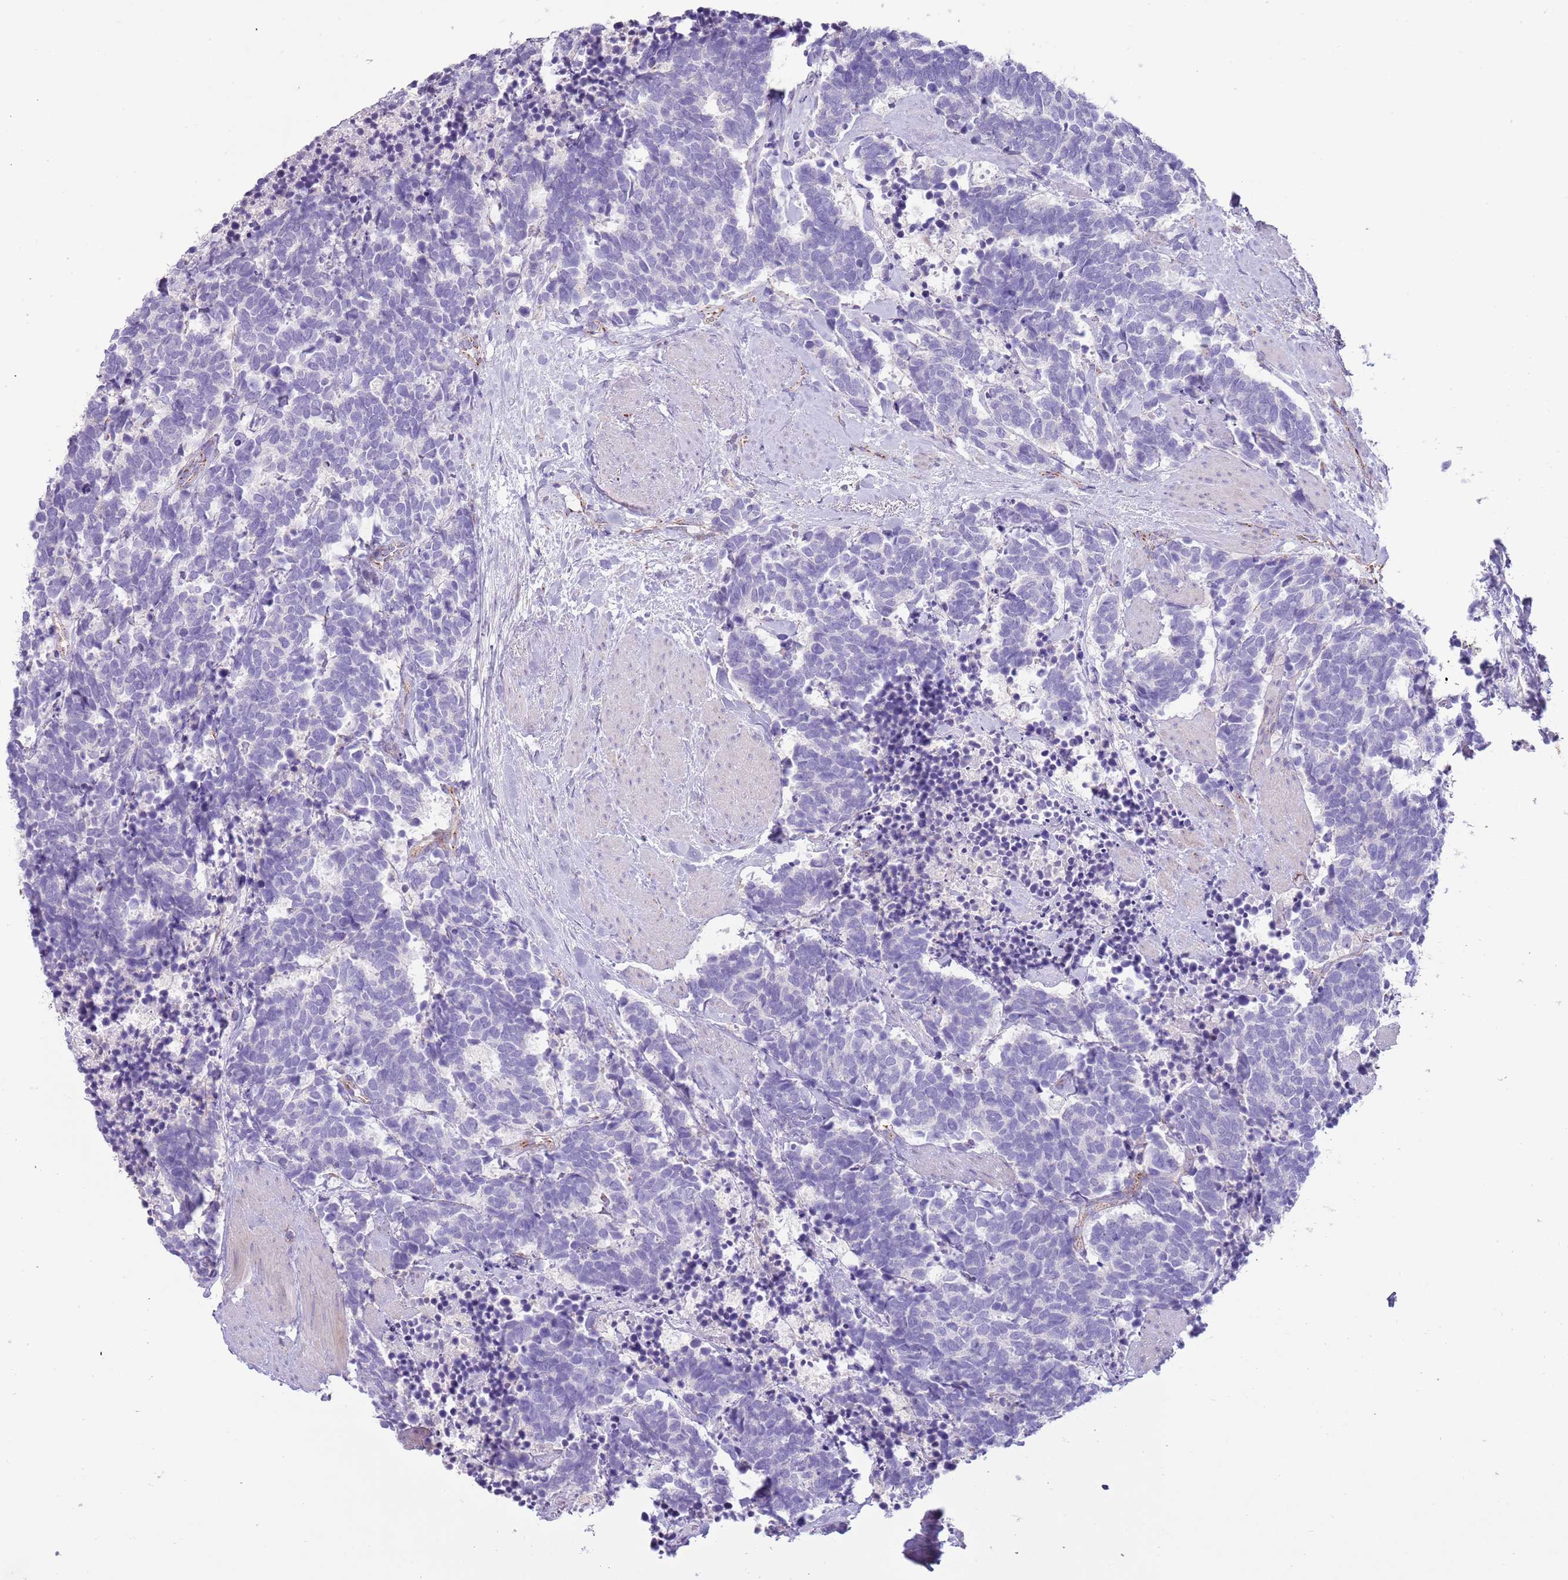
{"staining": {"intensity": "negative", "quantity": "none", "location": "none"}, "tissue": "carcinoid", "cell_type": "Tumor cells", "image_type": "cancer", "snomed": [{"axis": "morphology", "description": "Carcinoma, NOS"}, {"axis": "morphology", "description": "Carcinoid, malignant, NOS"}, {"axis": "topography", "description": "Prostate"}], "caption": "Protein analysis of carcinoma reveals no significant positivity in tumor cells.", "gene": "RNF222", "patient": {"sex": "male", "age": 57}}